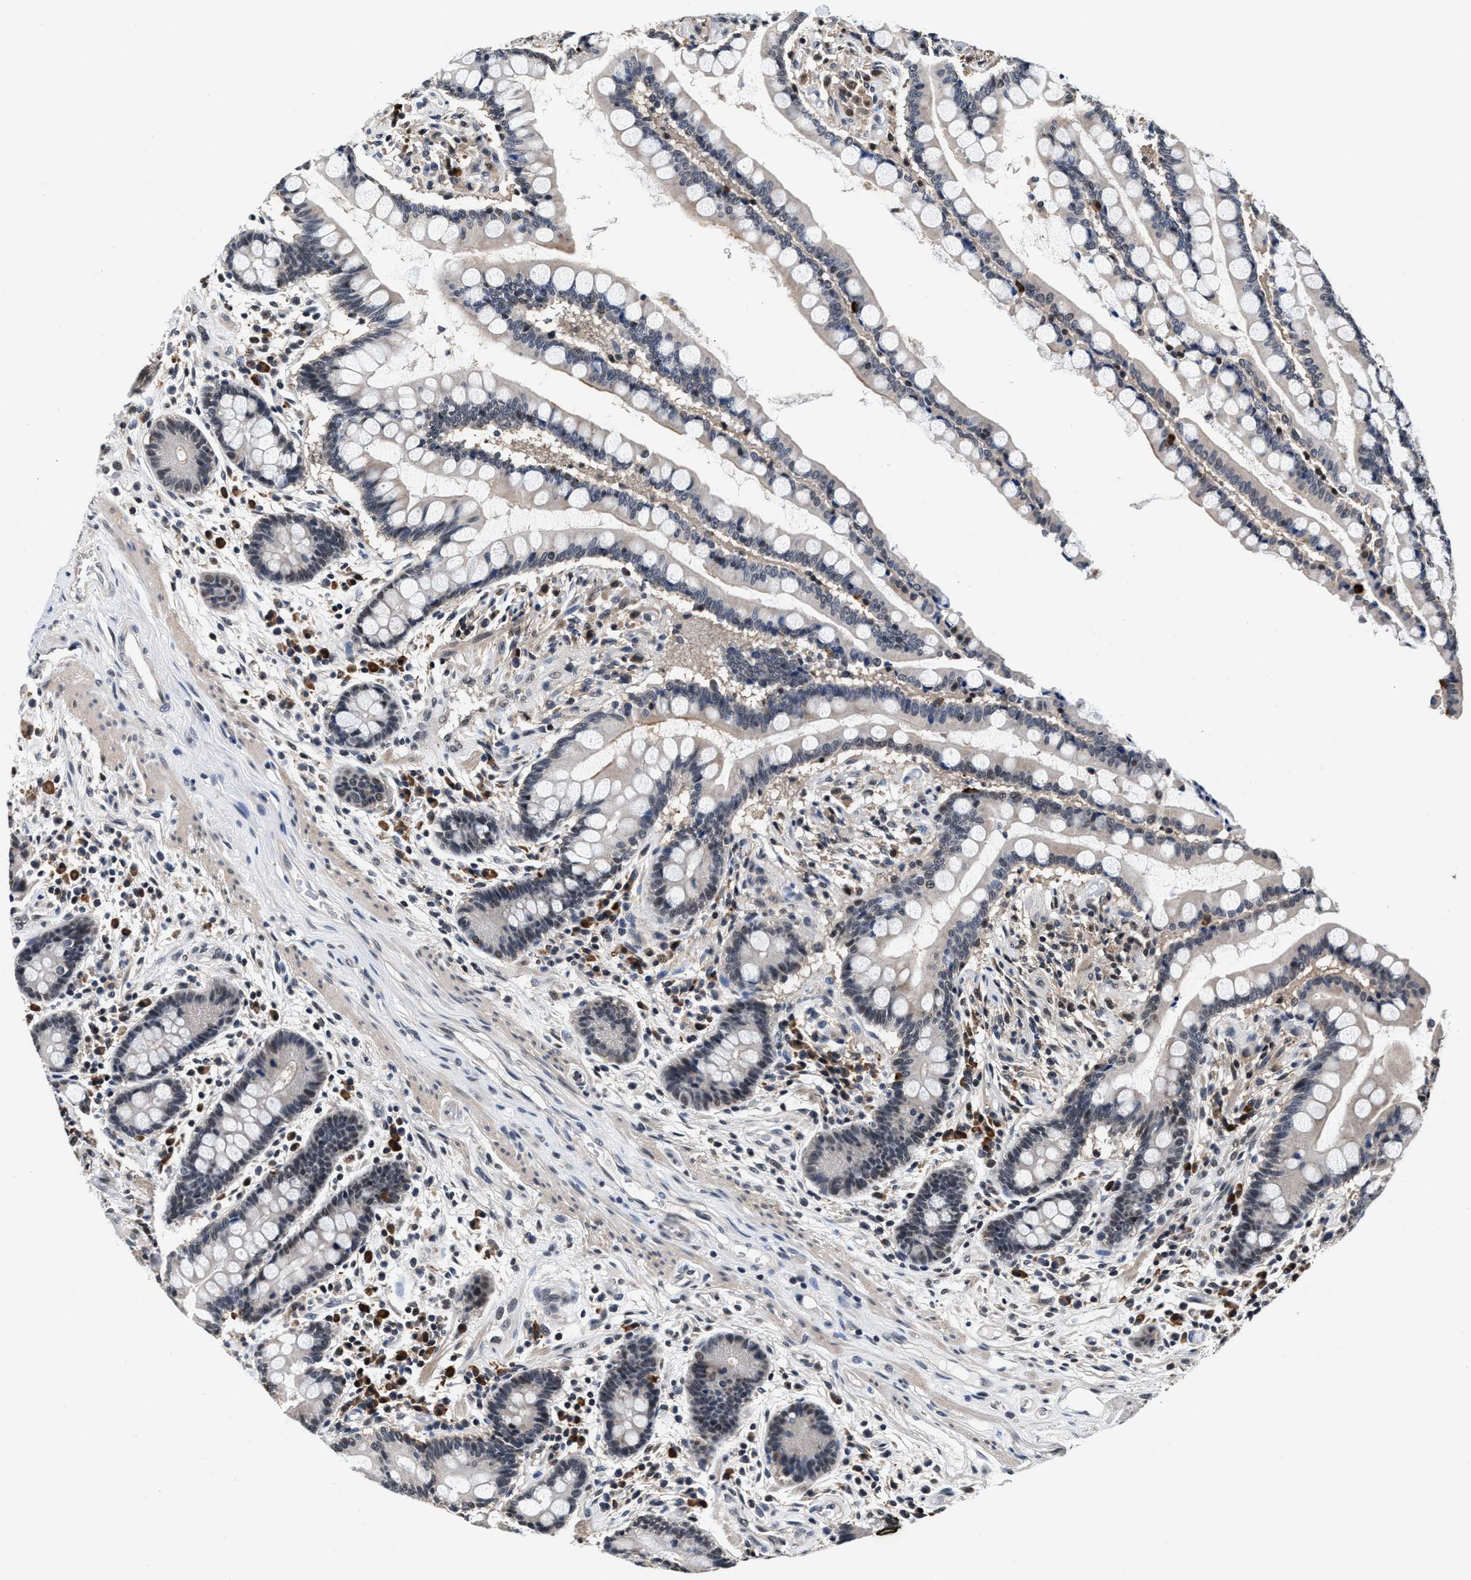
{"staining": {"intensity": "weak", "quantity": ">75%", "location": "cytoplasmic/membranous"}, "tissue": "colon", "cell_type": "Endothelial cells", "image_type": "normal", "snomed": [{"axis": "morphology", "description": "Normal tissue, NOS"}, {"axis": "topography", "description": "Colon"}], "caption": "Immunohistochemical staining of benign colon exhibits low levels of weak cytoplasmic/membranous staining in about >75% of endothelial cells. (brown staining indicates protein expression, while blue staining denotes nuclei).", "gene": "USP16", "patient": {"sex": "male", "age": 73}}